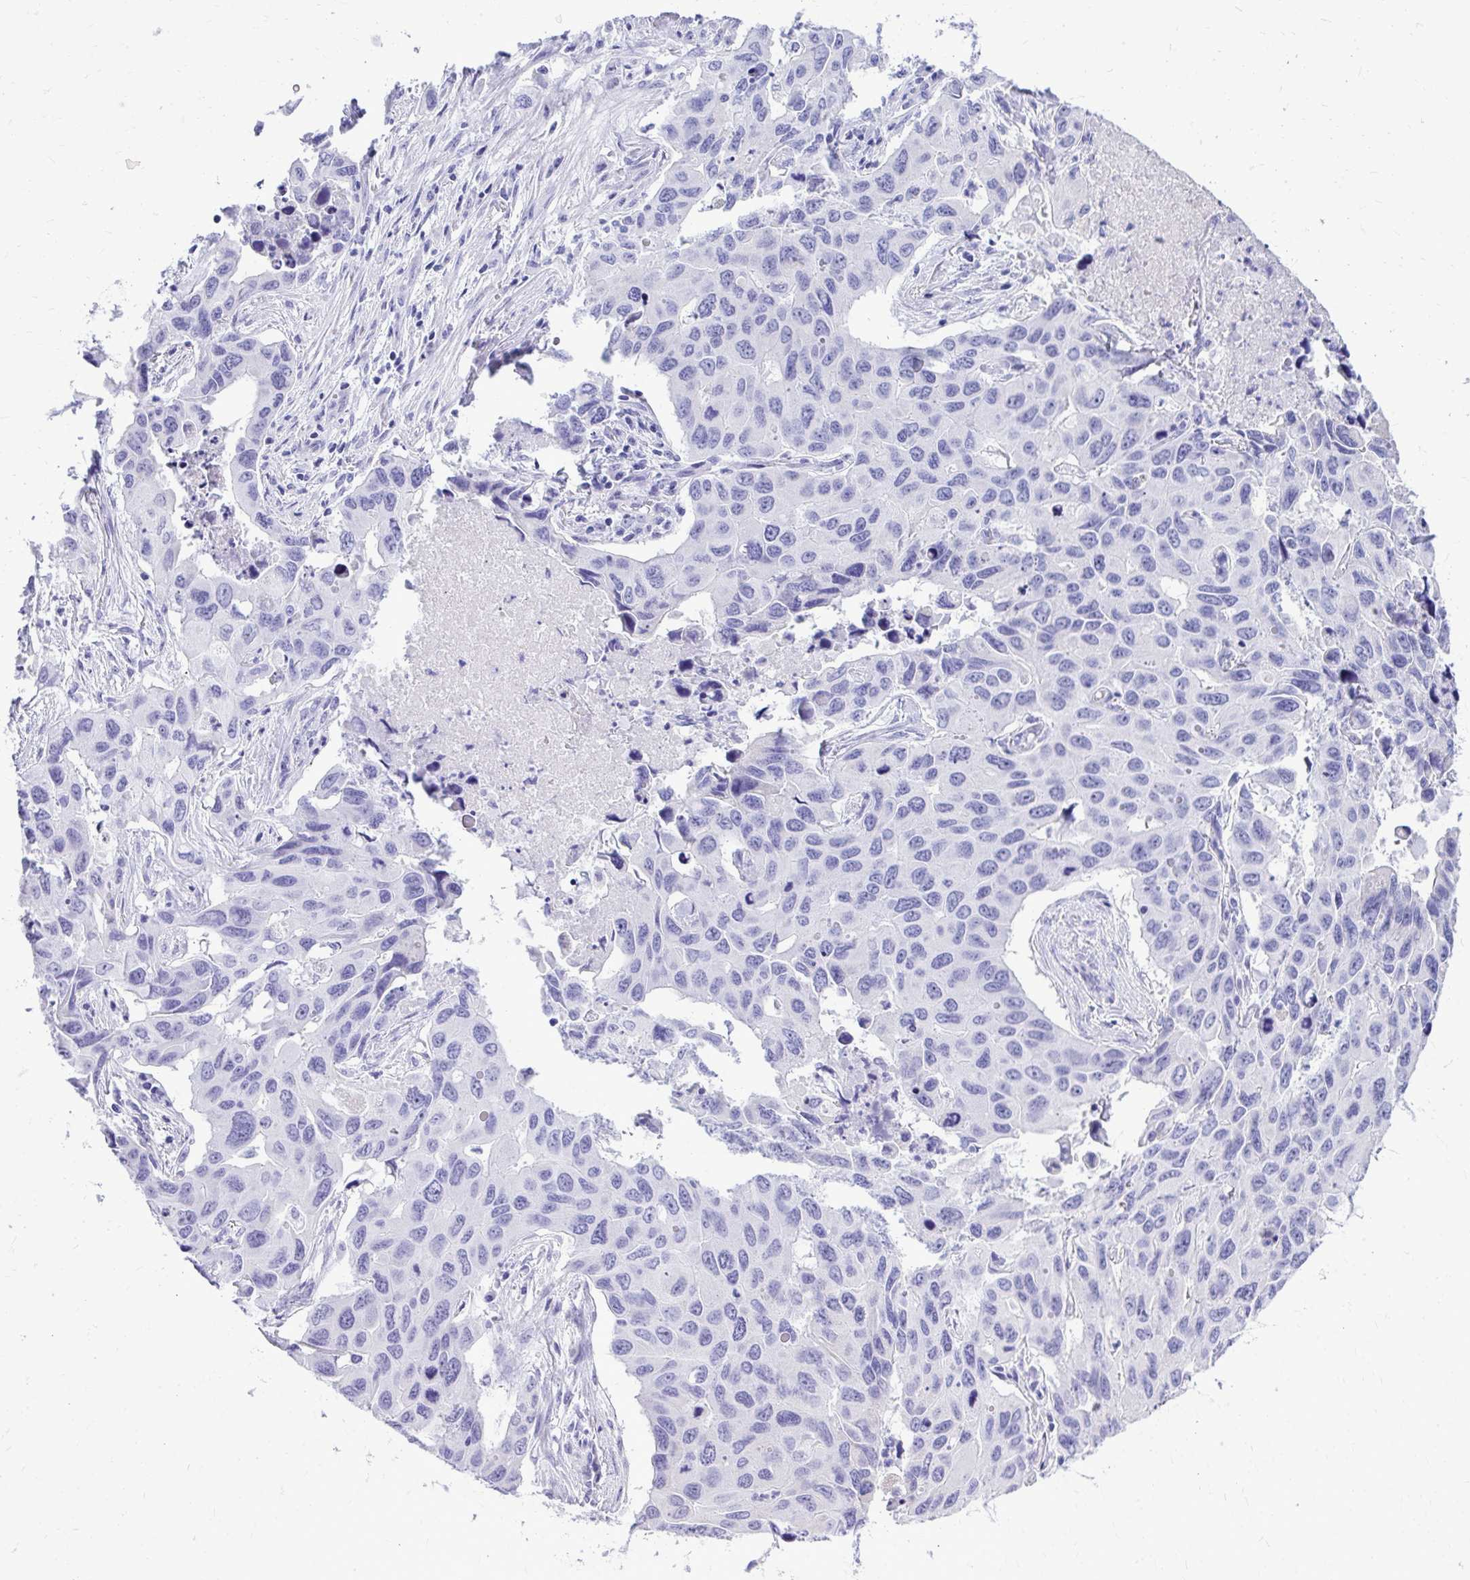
{"staining": {"intensity": "negative", "quantity": "none", "location": "none"}, "tissue": "lung cancer", "cell_type": "Tumor cells", "image_type": "cancer", "snomed": [{"axis": "morphology", "description": "Adenocarcinoma, NOS"}, {"axis": "topography", "description": "Lung"}], "caption": "Histopathology image shows no protein expression in tumor cells of lung adenocarcinoma tissue.", "gene": "RALYL", "patient": {"sex": "male", "age": 64}}